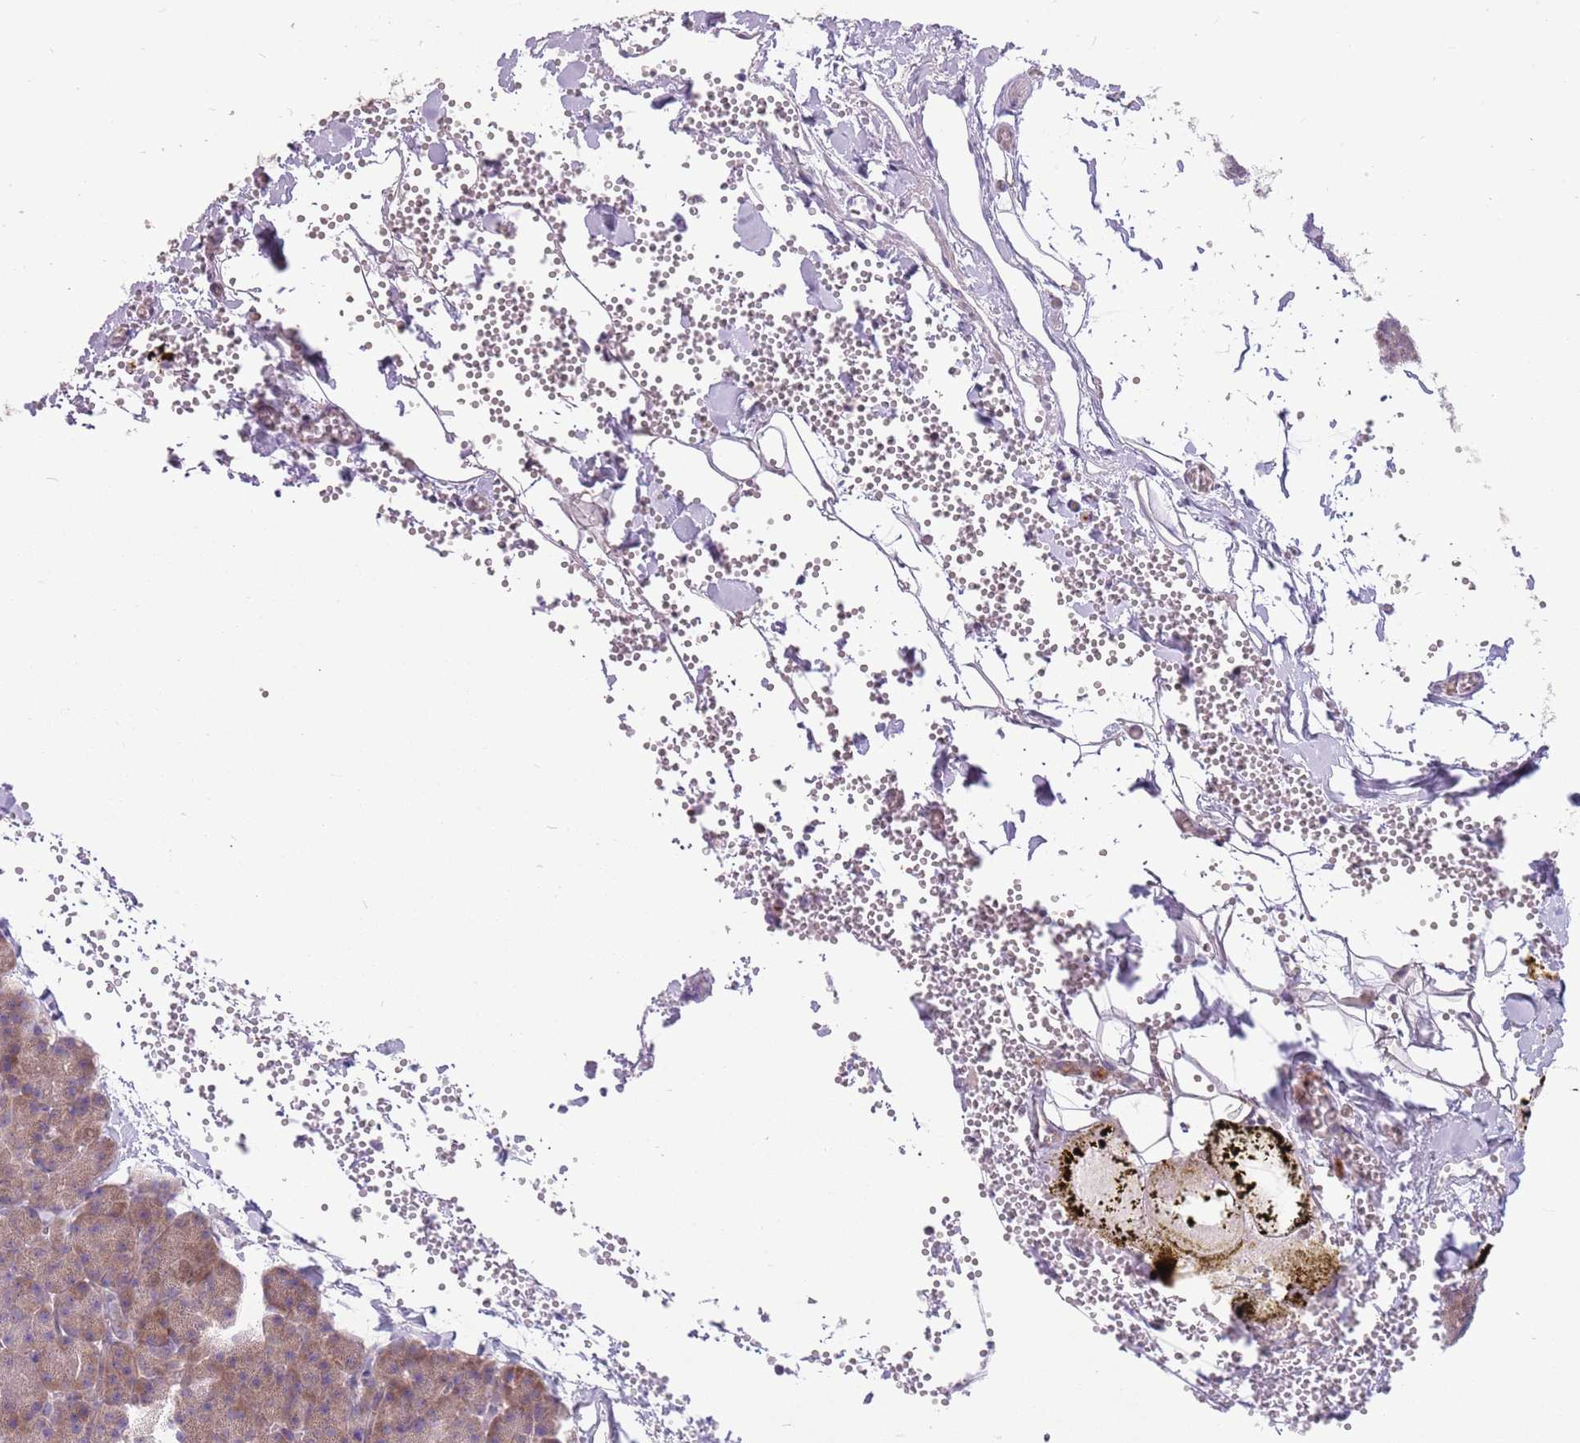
{"staining": {"intensity": "weak", "quantity": "25%-75%", "location": "cytoplasmic/membranous"}, "tissue": "pancreas", "cell_type": "Exocrine glandular cells", "image_type": "normal", "snomed": [{"axis": "morphology", "description": "Normal tissue, NOS"}, {"axis": "morphology", "description": "Carcinoid, malignant, NOS"}, {"axis": "topography", "description": "Pancreas"}], "caption": "Exocrine glandular cells show low levels of weak cytoplasmic/membranous staining in approximately 25%-75% of cells in normal pancreas.", "gene": "PPP1R27", "patient": {"sex": "female", "age": 35}}